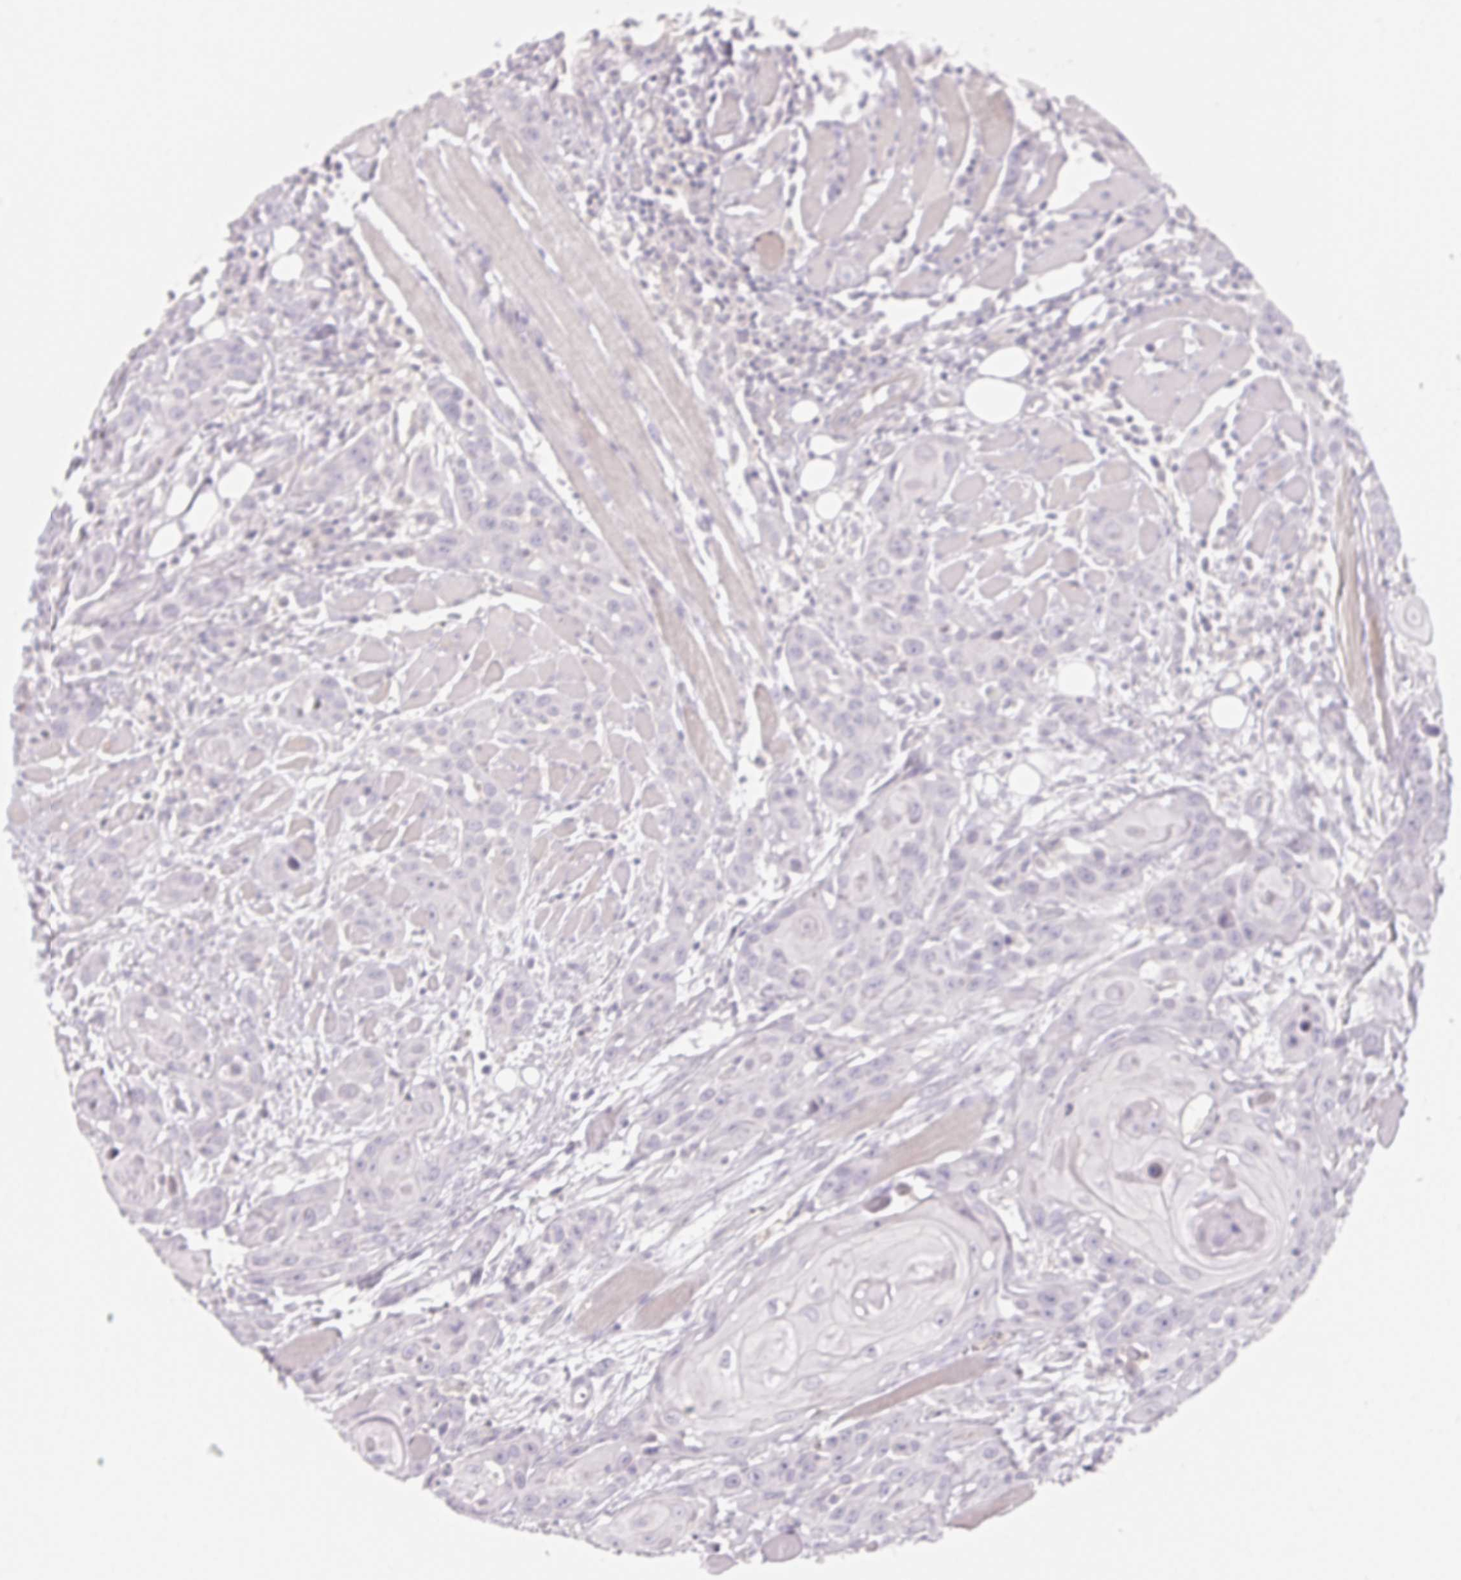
{"staining": {"intensity": "negative", "quantity": "none", "location": "none"}, "tissue": "head and neck cancer", "cell_type": "Tumor cells", "image_type": "cancer", "snomed": [{"axis": "morphology", "description": "Squamous cell carcinoma, NOS"}, {"axis": "topography", "description": "Head-Neck"}], "caption": "DAB immunohistochemical staining of head and neck squamous cell carcinoma reveals no significant staining in tumor cells.", "gene": "LRRC23", "patient": {"sex": "female", "age": 80}}